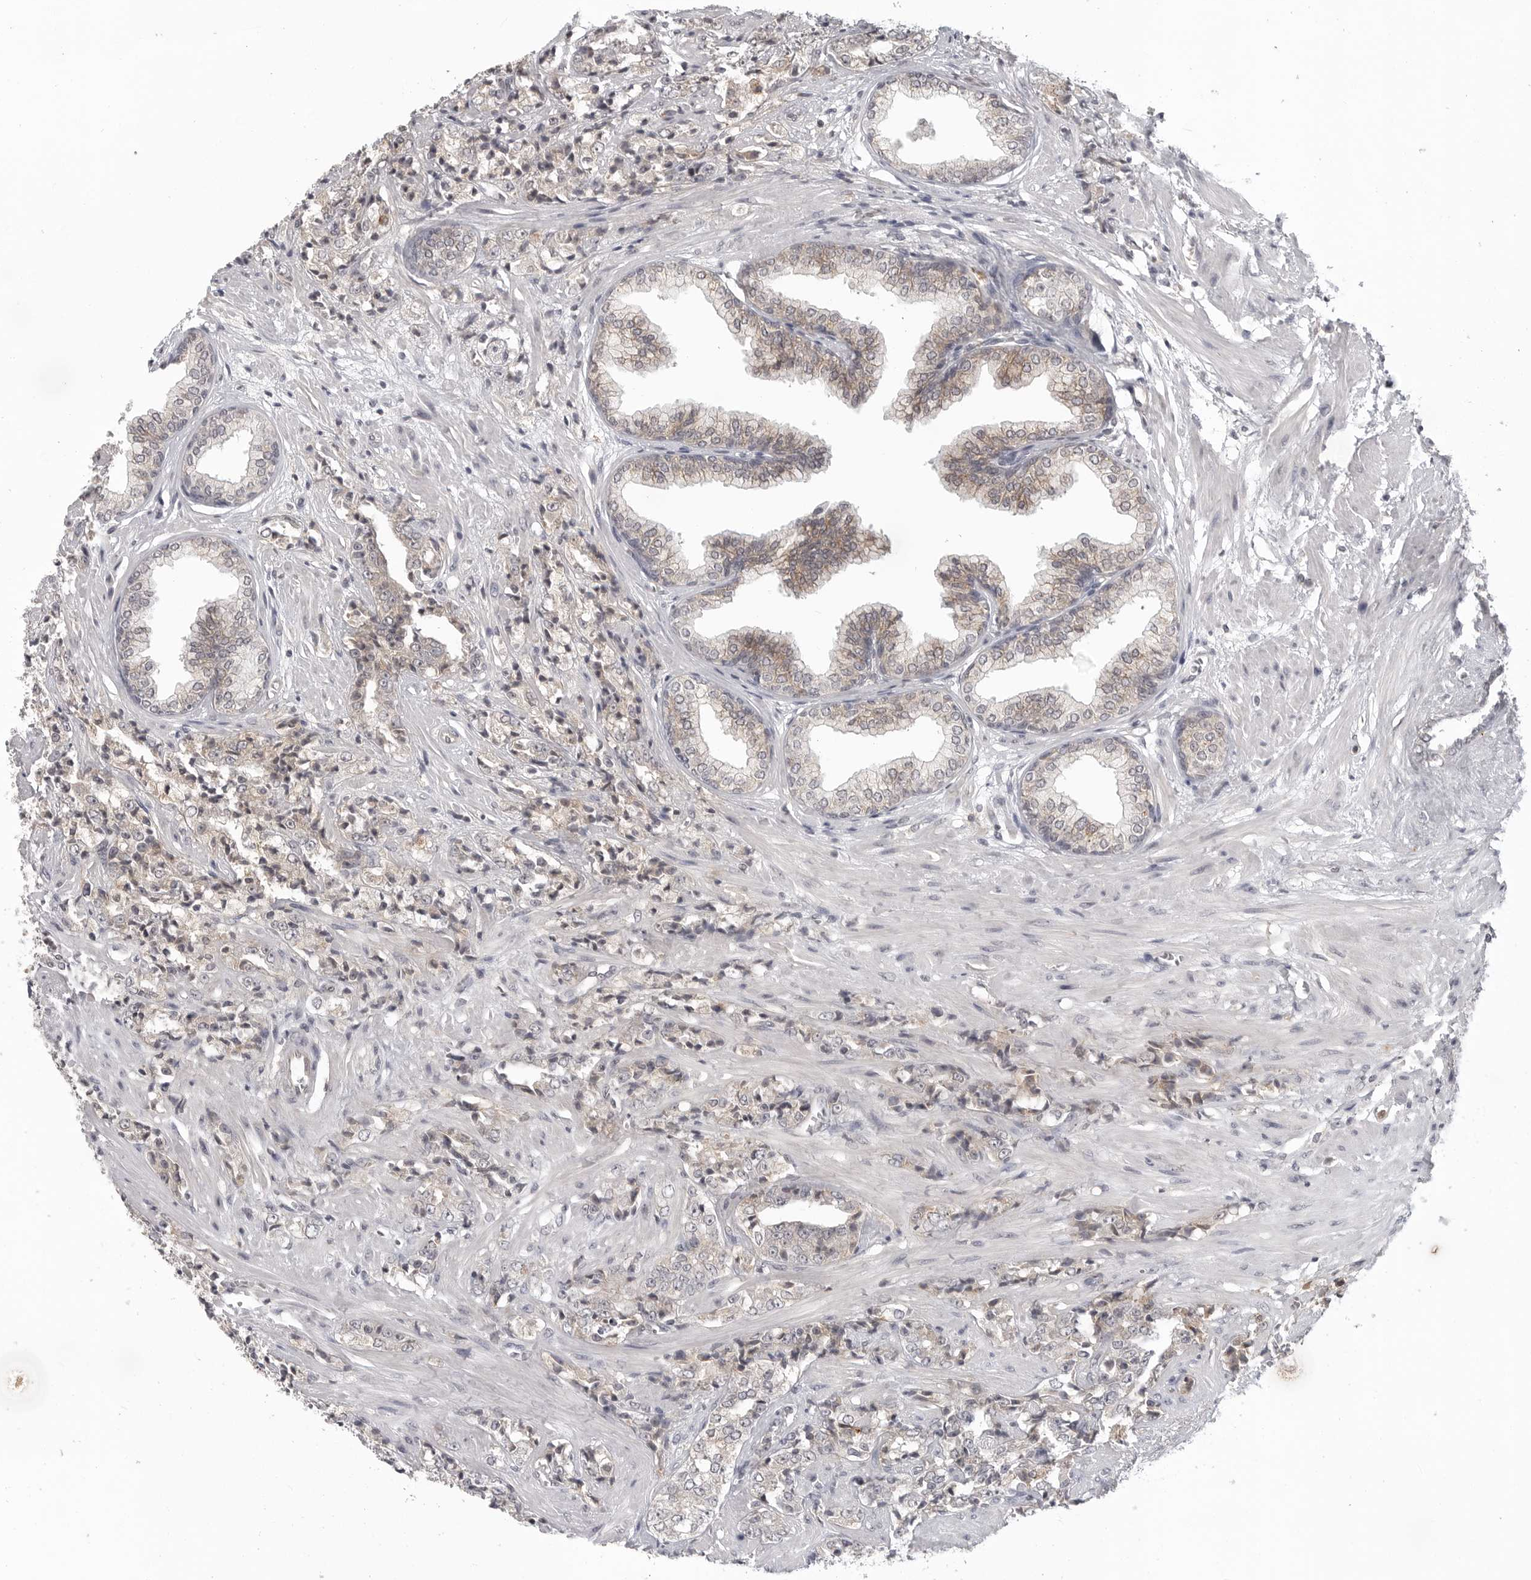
{"staining": {"intensity": "negative", "quantity": "none", "location": "none"}, "tissue": "prostate cancer", "cell_type": "Tumor cells", "image_type": "cancer", "snomed": [{"axis": "morphology", "description": "Adenocarcinoma, High grade"}, {"axis": "topography", "description": "Prostate"}], "caption": "The immunohistochemistry photomicrograph has no significant positivity in tumor cells of prostate adenocarcinoma (high-grade) tissue.", "gene": "IFNGR1", "patient": {"sex": "male", "age": 71}}